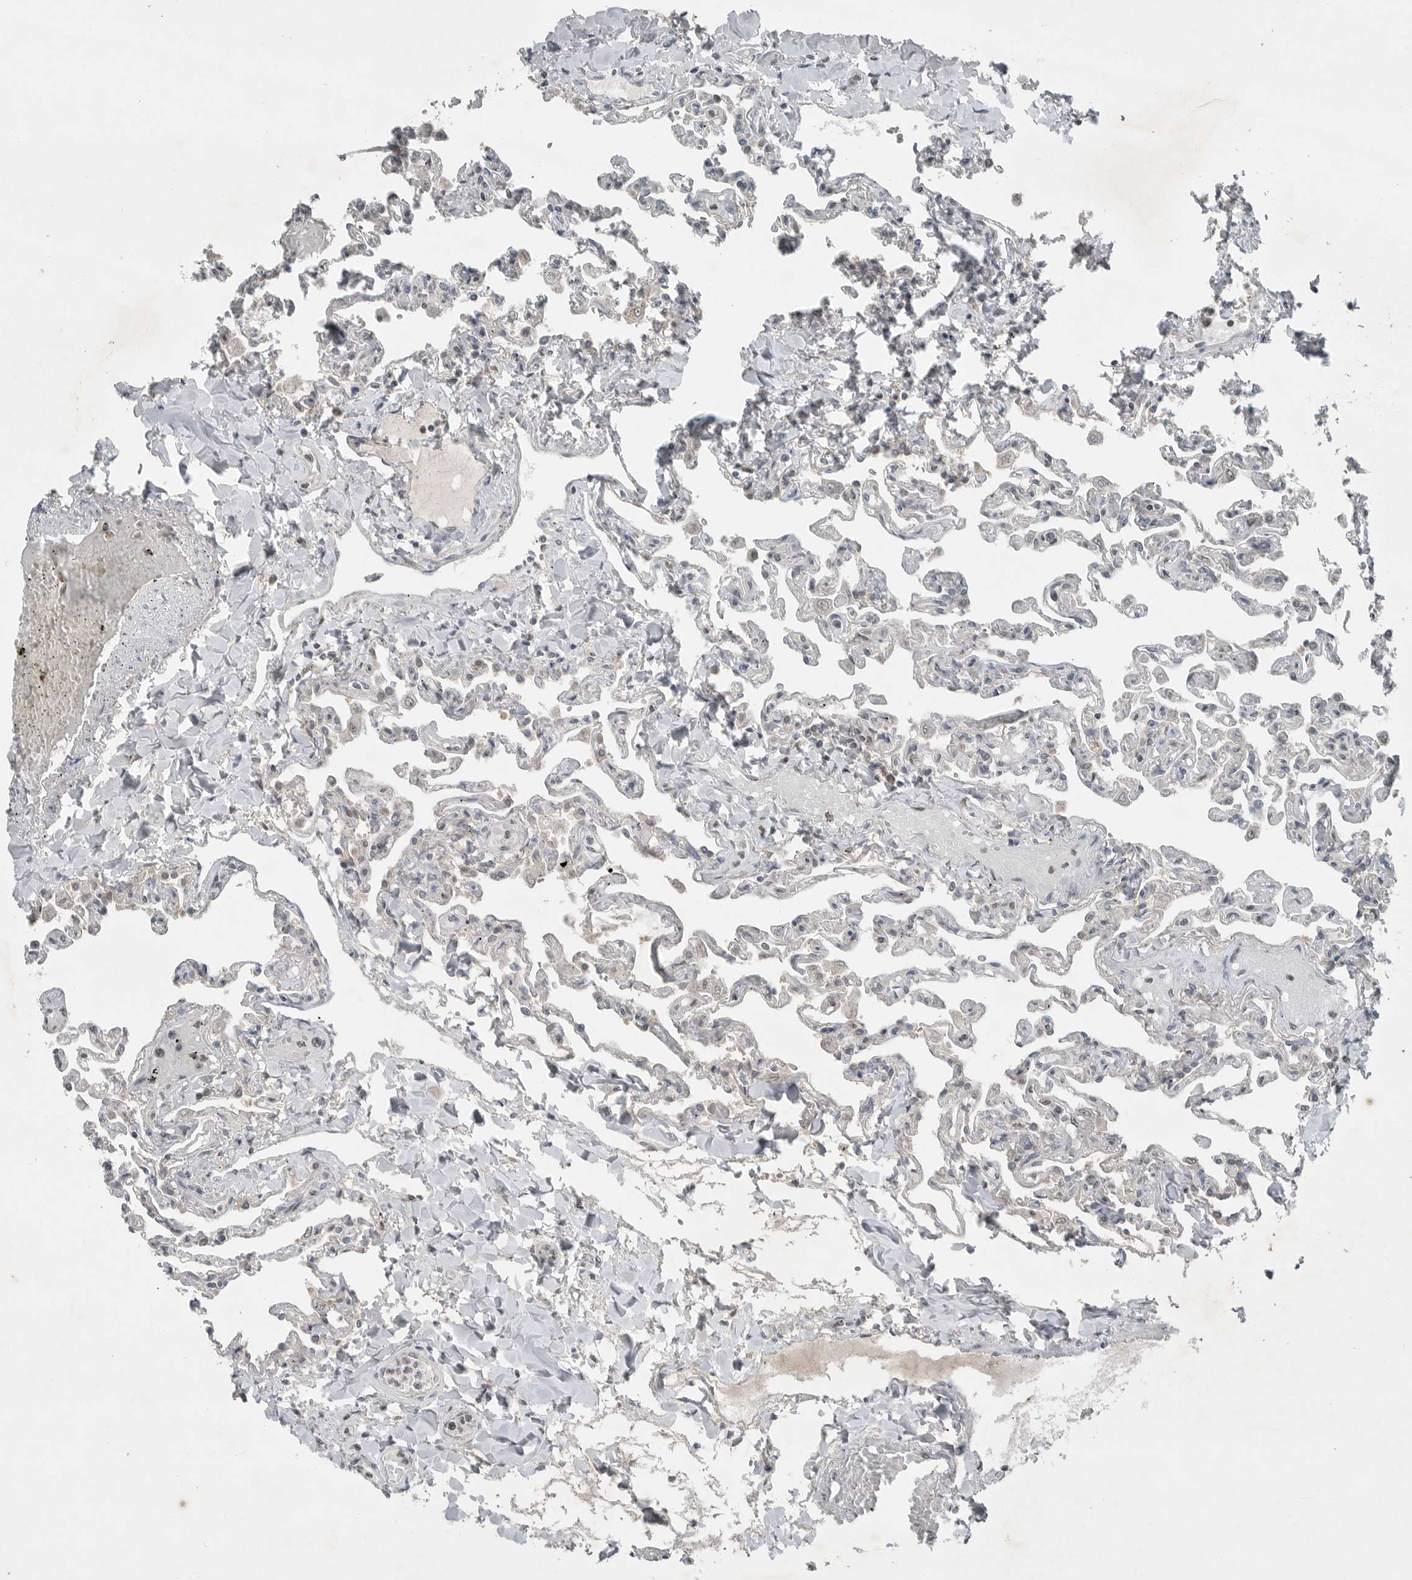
{"staining": {"intensity": "negative", "quantity": "none", "location": "none"}, "tissue": "lung", "cell_type": "Alveolar cells", "image_type": "normal", "snomed": [{"axis": "morphology", "description": "Normal tissue, NOS"}, {"axis": "topography", "description": "Lung"}], "caption": "This is an immunohistochemistry (IHC) photomicrograph of normal lung. There is no expression in alveolar cells.", "gene": "MFAP3L", "patient": {"sex": "male", "age": 21}}